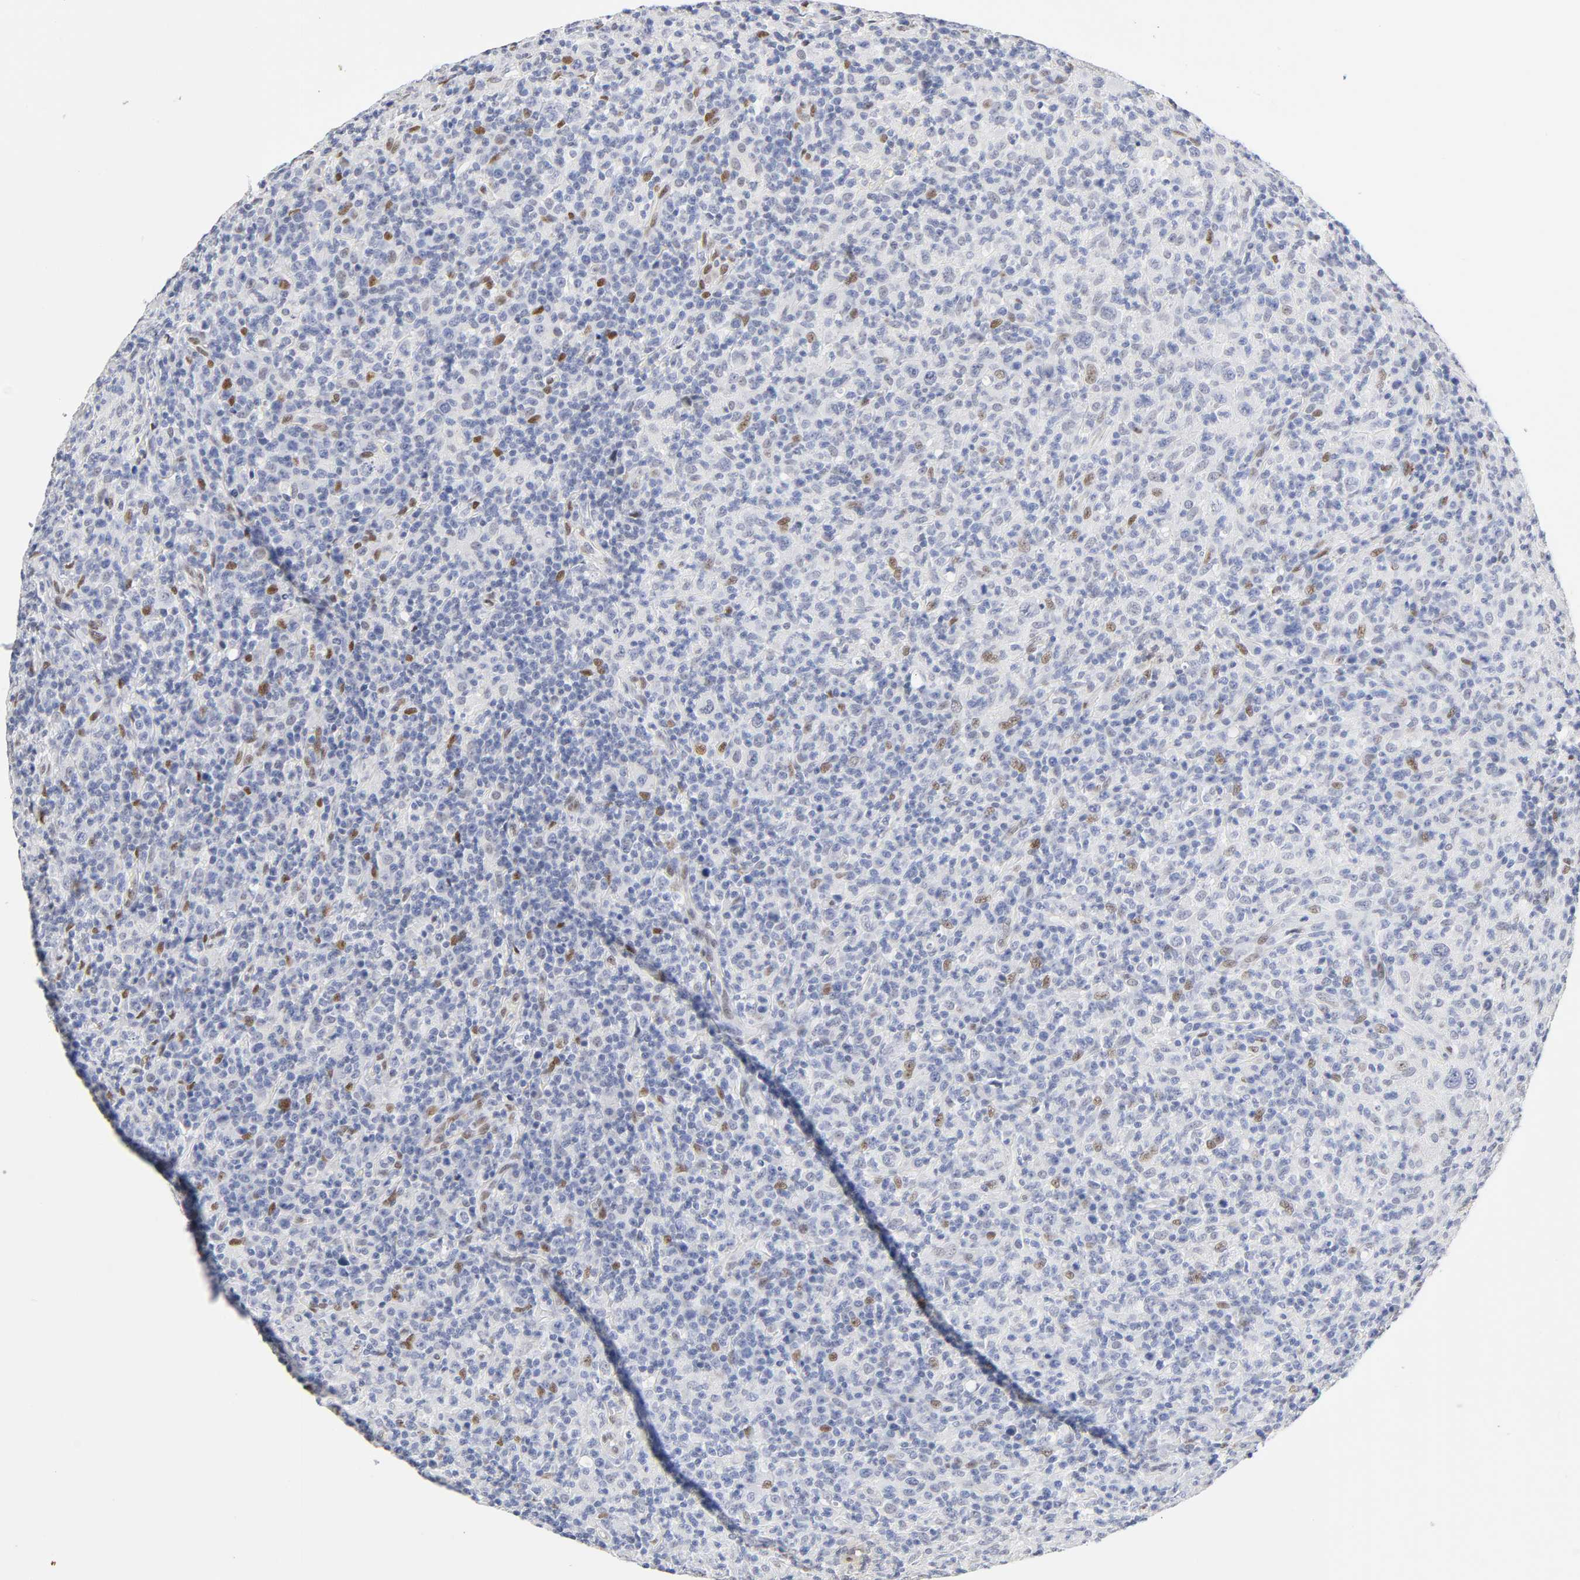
{"staining": {"intensity": "moderate", "quantity": "25%-75%", "location": "nuclear"}, "tissue": "lymphoma", "cell_type": "Tumor cells", "image_type": "cancer", "snomed": [{"axis": "morphology", "description": "Hodgkin's disease, NOS"}, {"axis": "topography", "description": "Lymph node"}], "caption": "Immunohistochemical staining of human Hodgkin's disease displays medium levels of moderate nuclear protein positivity in approximately 25%-75% of tumor cells.", "gene": "NFIC", "patient": {"sex": "male", "age": 65}}